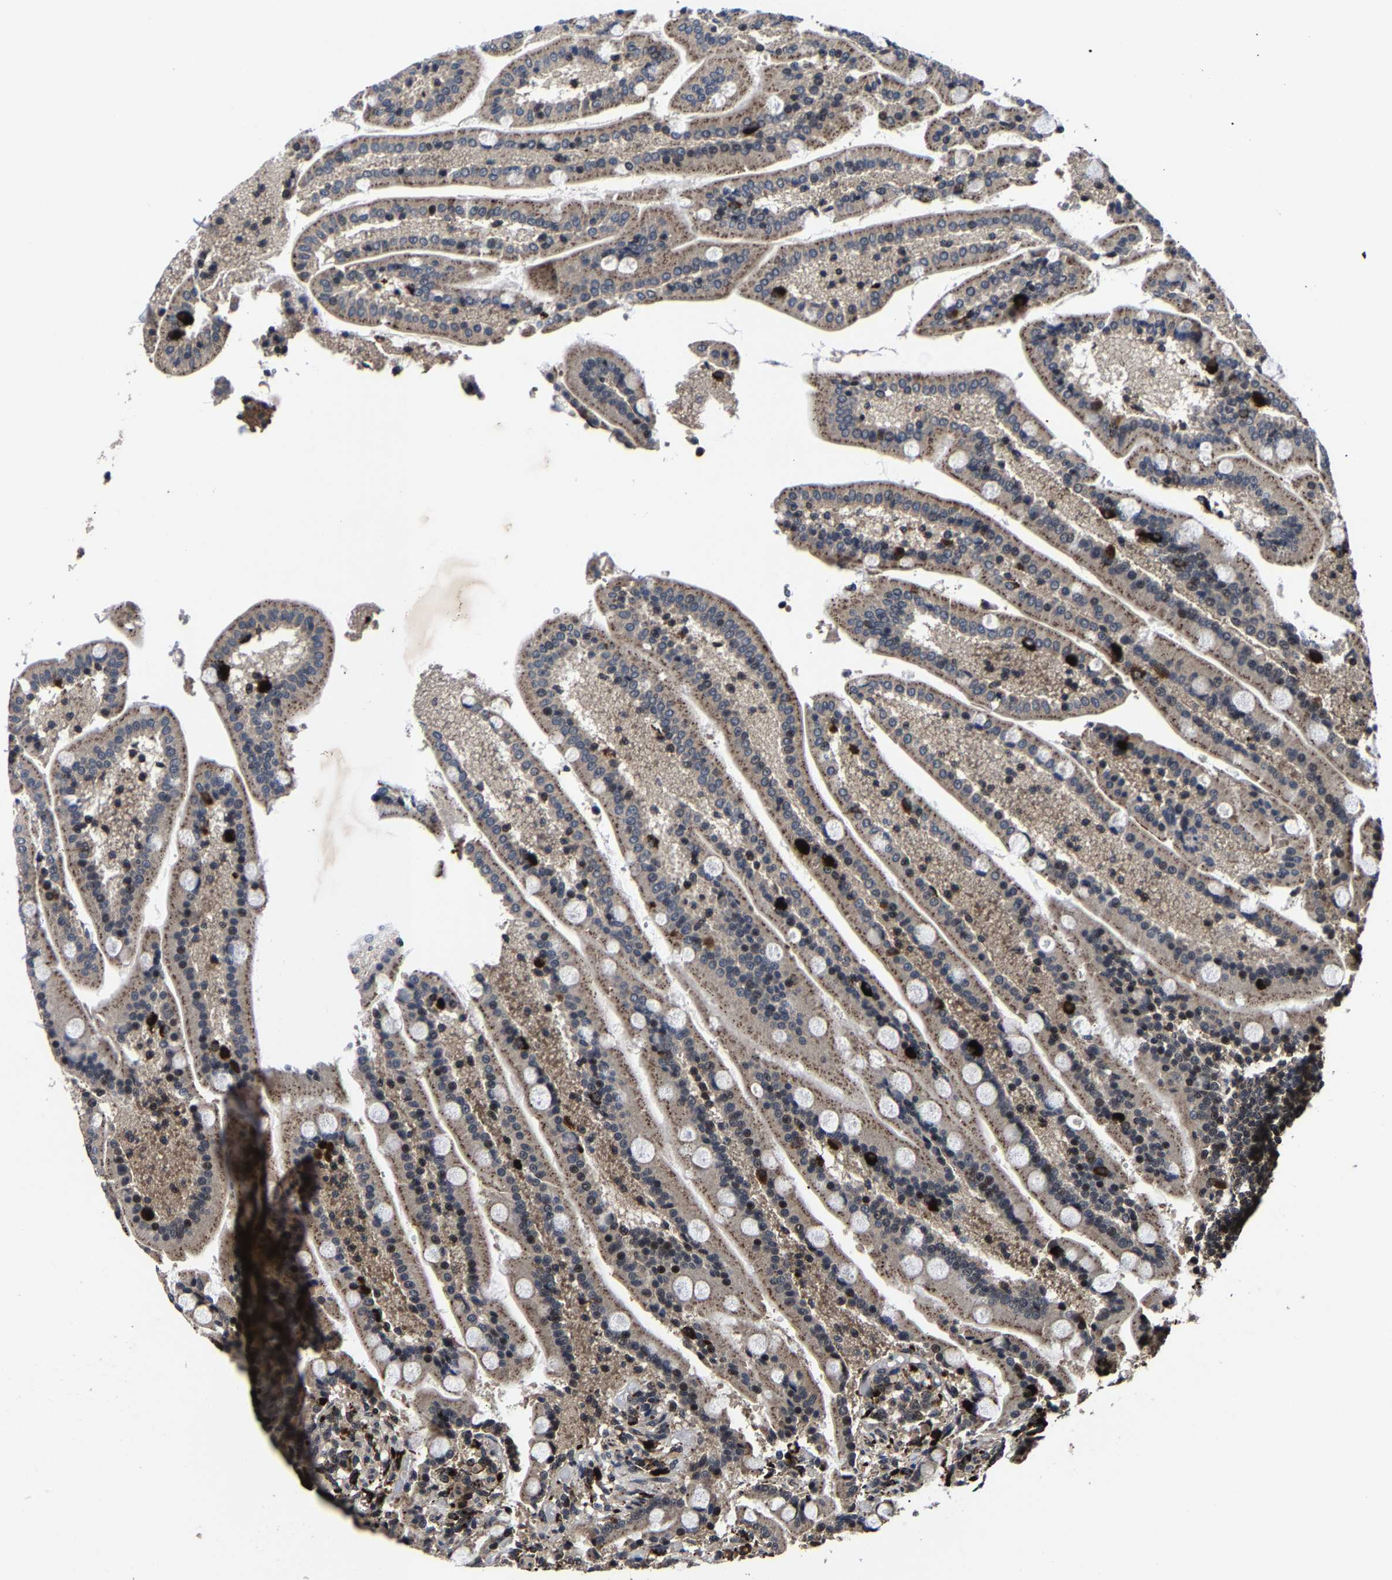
{"staining": {"intensity": "moderate", "quantity": ">75%", "location": "cytoplasmic/membranous,nuclear"}, "tissue": "duodenum", "cell_type": "Glandular cells", "image_type": "normal", "snomed": [{"axis": "morphology", "description": "Normal tissue, NOS"}, {"axis": "topography", "description": "Duodenum"}], "caption": "Protein staining of benign duodenum exhibits moderate cytoplasmic/membranous,nuclear expression in approximately >75% of glandular cells. (DAB IHC, brown staining for protein, blue staining for nuclei).", "gene": "ZCCHC7", "patient": {"sex": "male", "age": 54}}